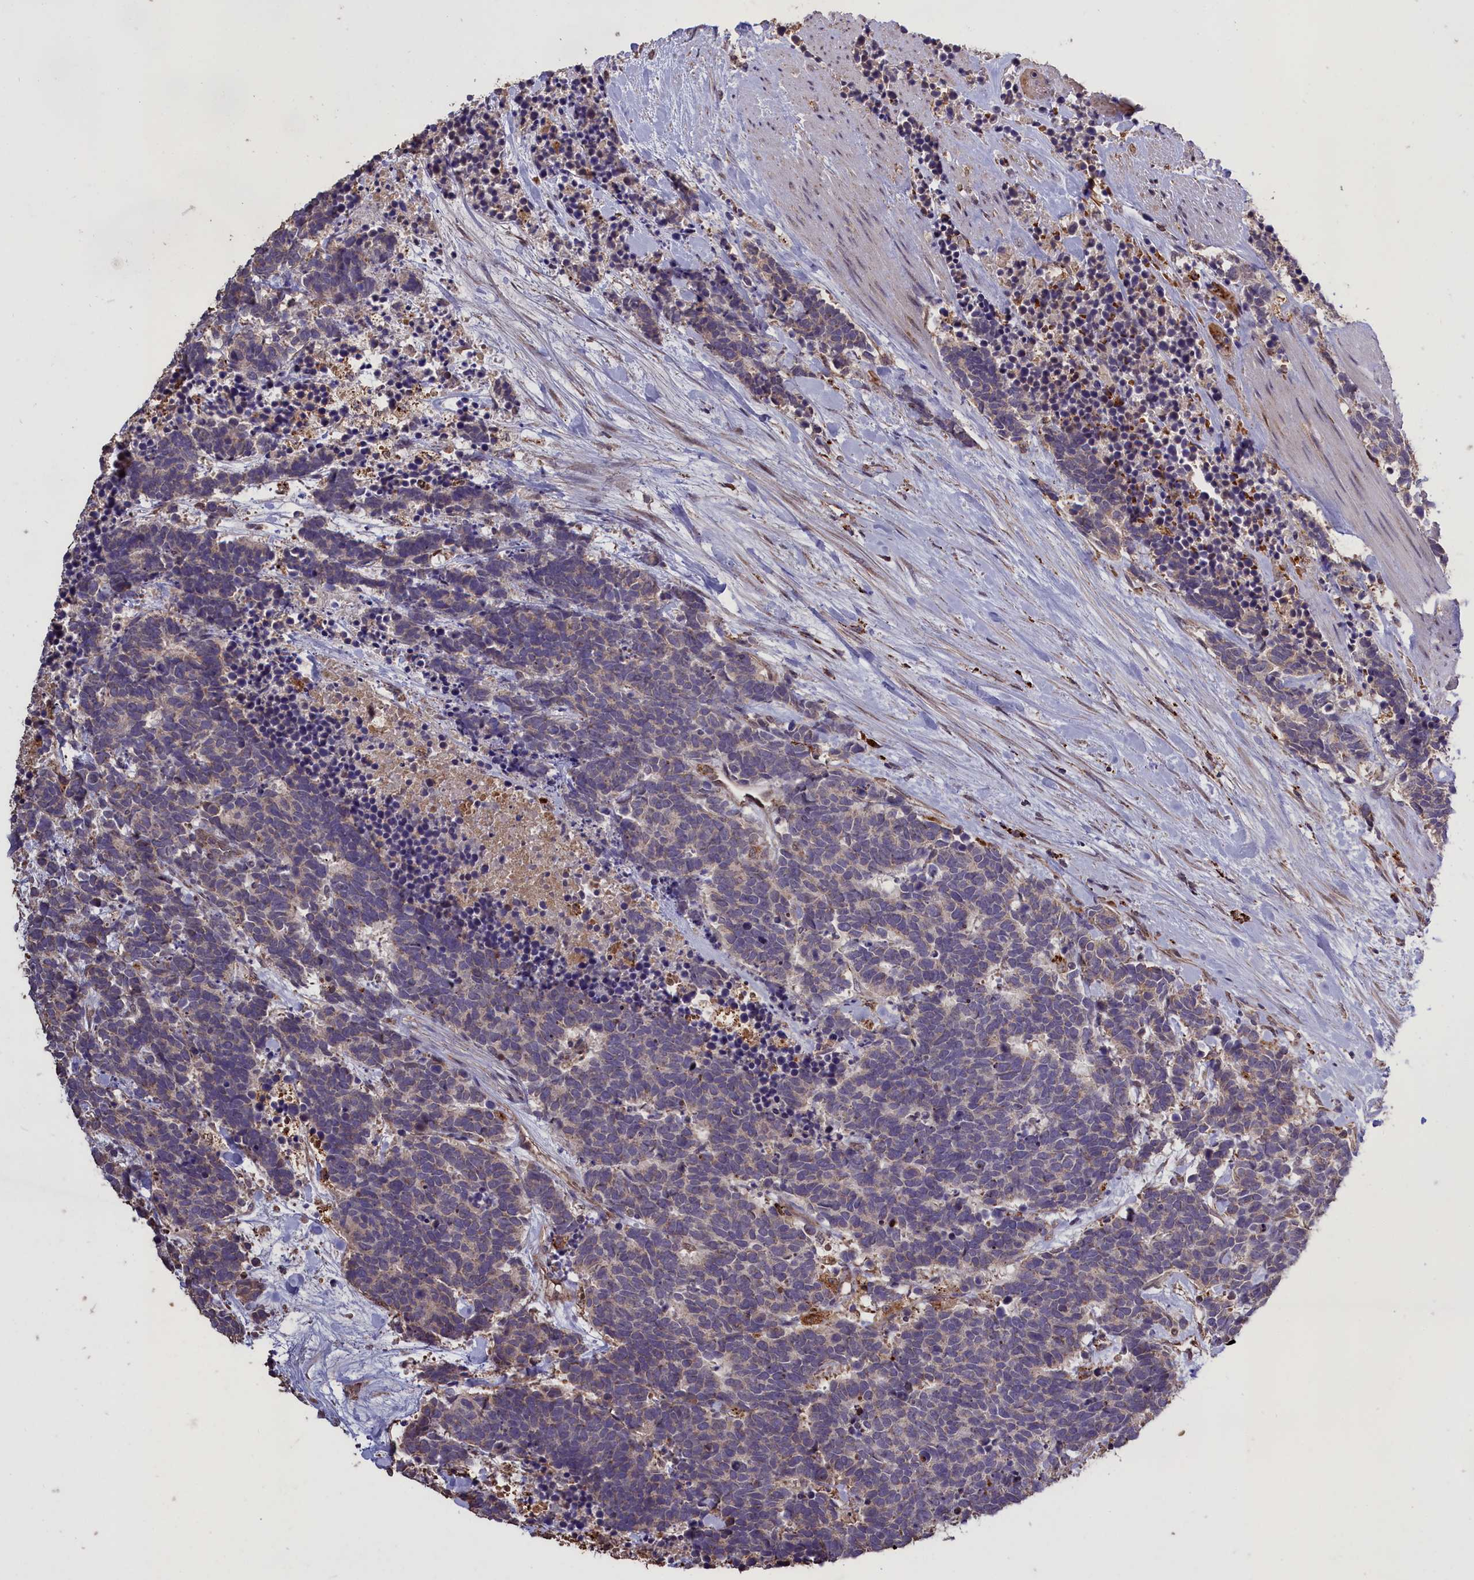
{"staining": {"intensity": "negative", "quantity": "none", "location": "none"}, "tissue": "carcinoid", "cell_type": "Tumor cells", "image_type": "cancer", "snomed": [{"axis": "morphology", "description": "Carcinoma, NOS"}, {"axis": "morphology", "description": "Carcinoid, malignant, NOS"}, {"axis": "topography", "description": "Prostate"}], "caption": "Immunohistochemistry (IHC) histopathology image of neoplastic tissue: human carcinoid stained with DAB demonstrates no significant protein staining in tumor cells.", "gene": "CLRN2", "patient": {"sex": "male", "age": 57}}